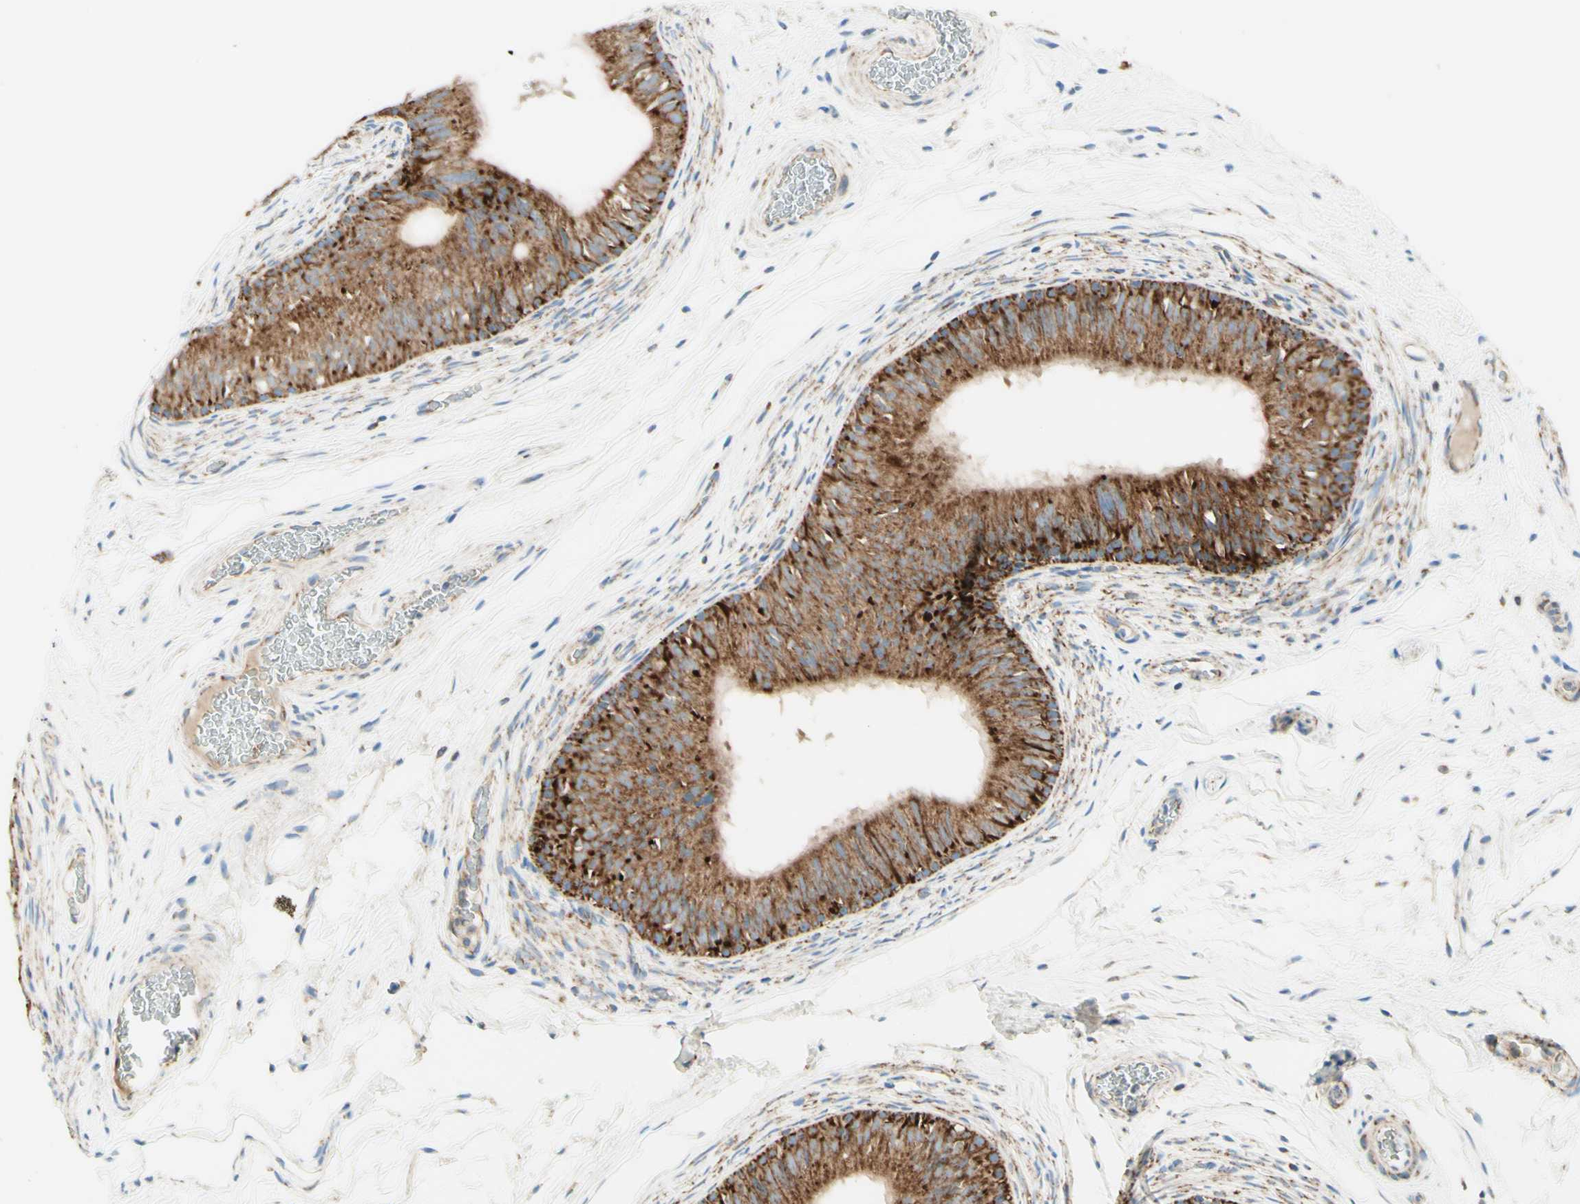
{"staining": {"intensity": "moderate", "quantity": ">75%", "location": "cytoplasmic/membranous"}, "tissue": "epididymis", "cell_type": "Glandular cells", "image_type": "normal", "snomed": [{"axis": "morphology", "description": "Normal tissue, NOS"}, {"axis": "topography", "description": "Epididymis"}], "caption": "IHC histopathology image of benign human epididymis stained for a protein (brown), which exhibits medium levels of moderate cytoplasmic/membranous staining in about >75% of glandular cells.", "gene": "ARMC10", "patient": {"sex": "male", "age": 36}}